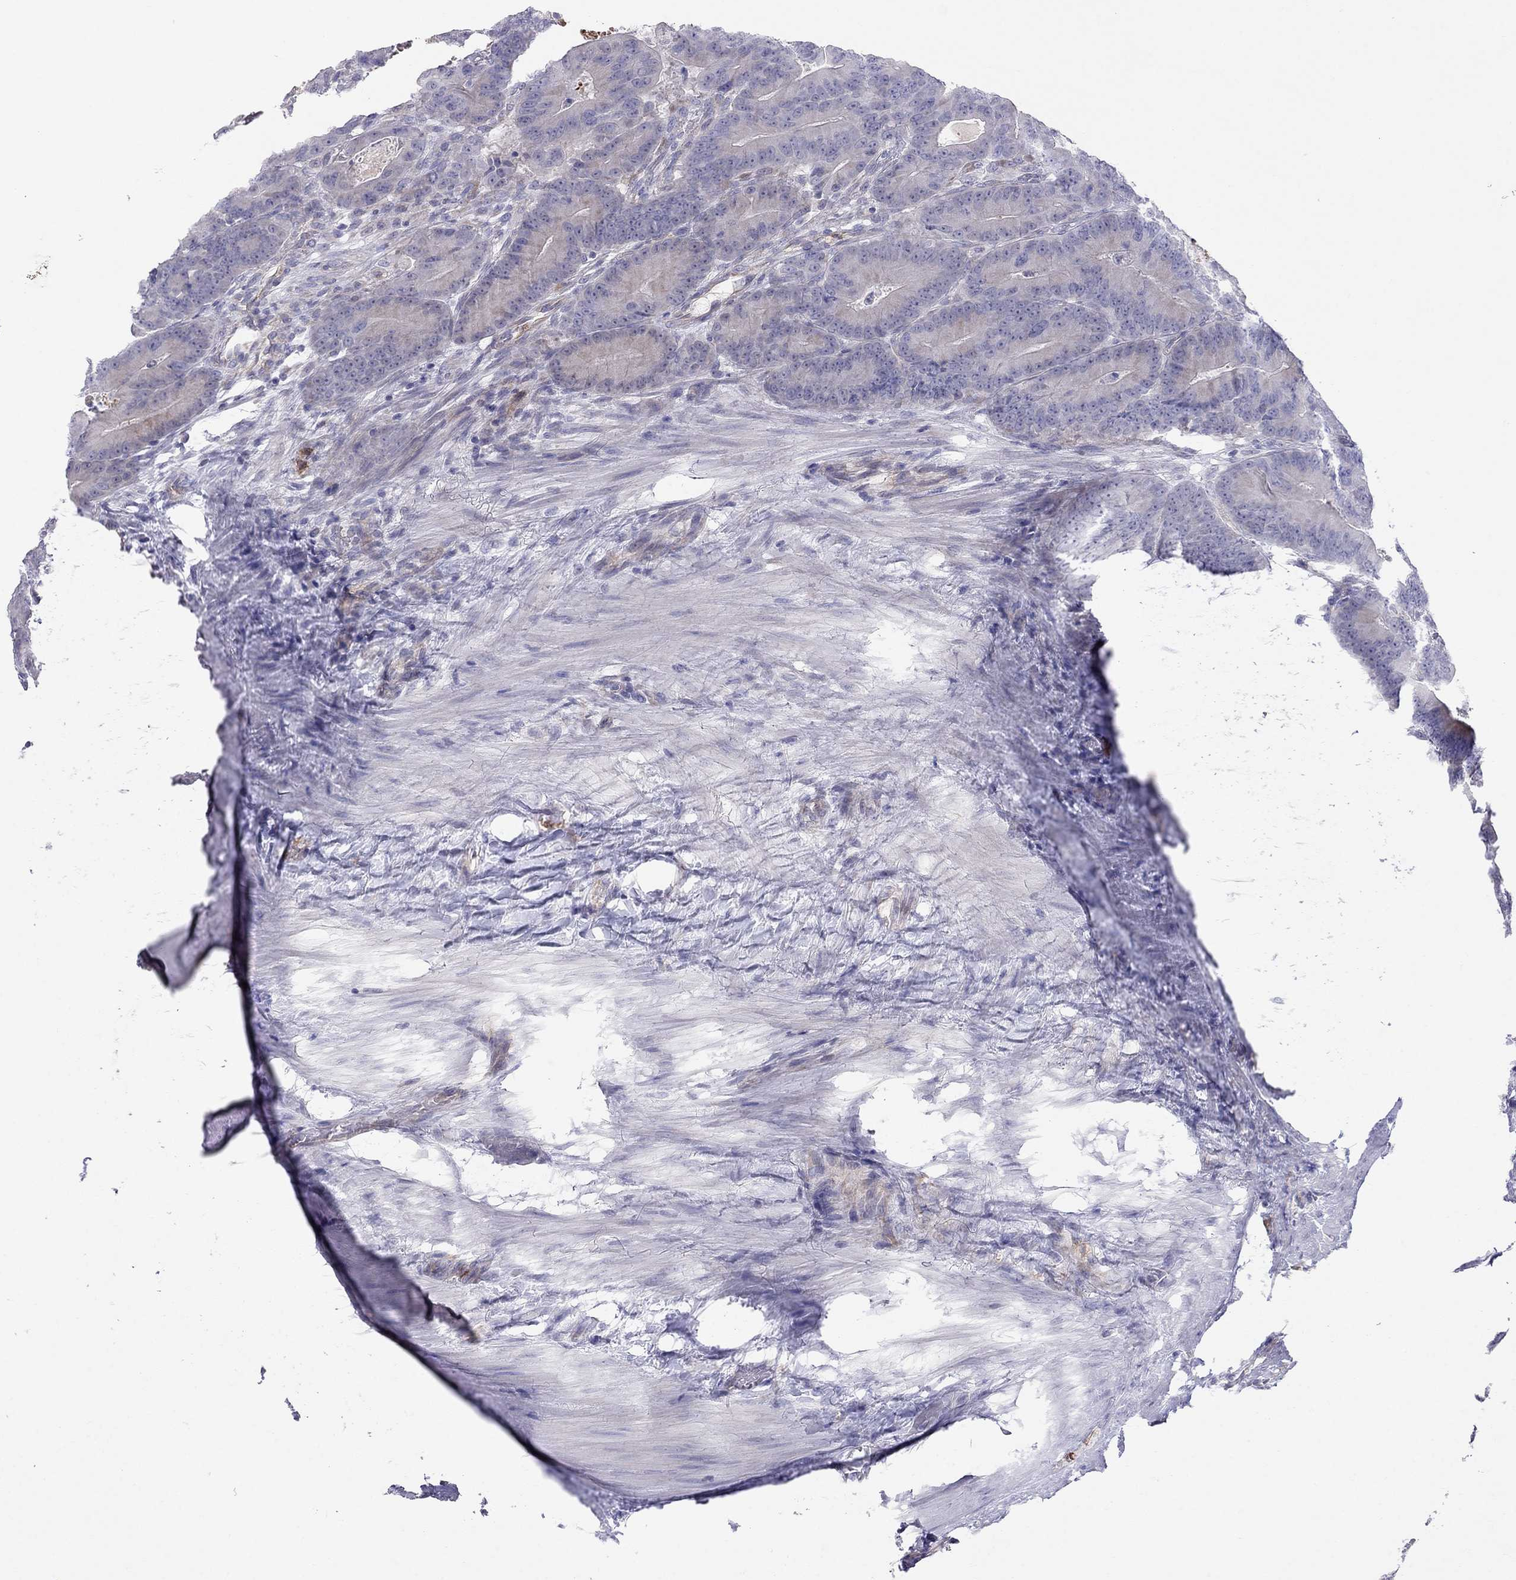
{"staining": {"intensity": "negative", "quantity": "none", "location": "none"}, "tissue": "colorectal cancer", "cell_type": "Tumor cells", "image_type": "cancer", "snomed": [{"axis": "morphology", "description": "Adenocarcinoma, NOS"}, {"axis": "topography", "description": "Rectum"}], "caption": "Tumor cells are negative for brown protein staining in colorectal adenocarcinoma. Brightfield microscopy of IHC stained with DAB (brown) and hematoxylin (blue), captured at high magnification.", "gene": "SPINT4", "patient": {"sex": "male", "age": 64}}